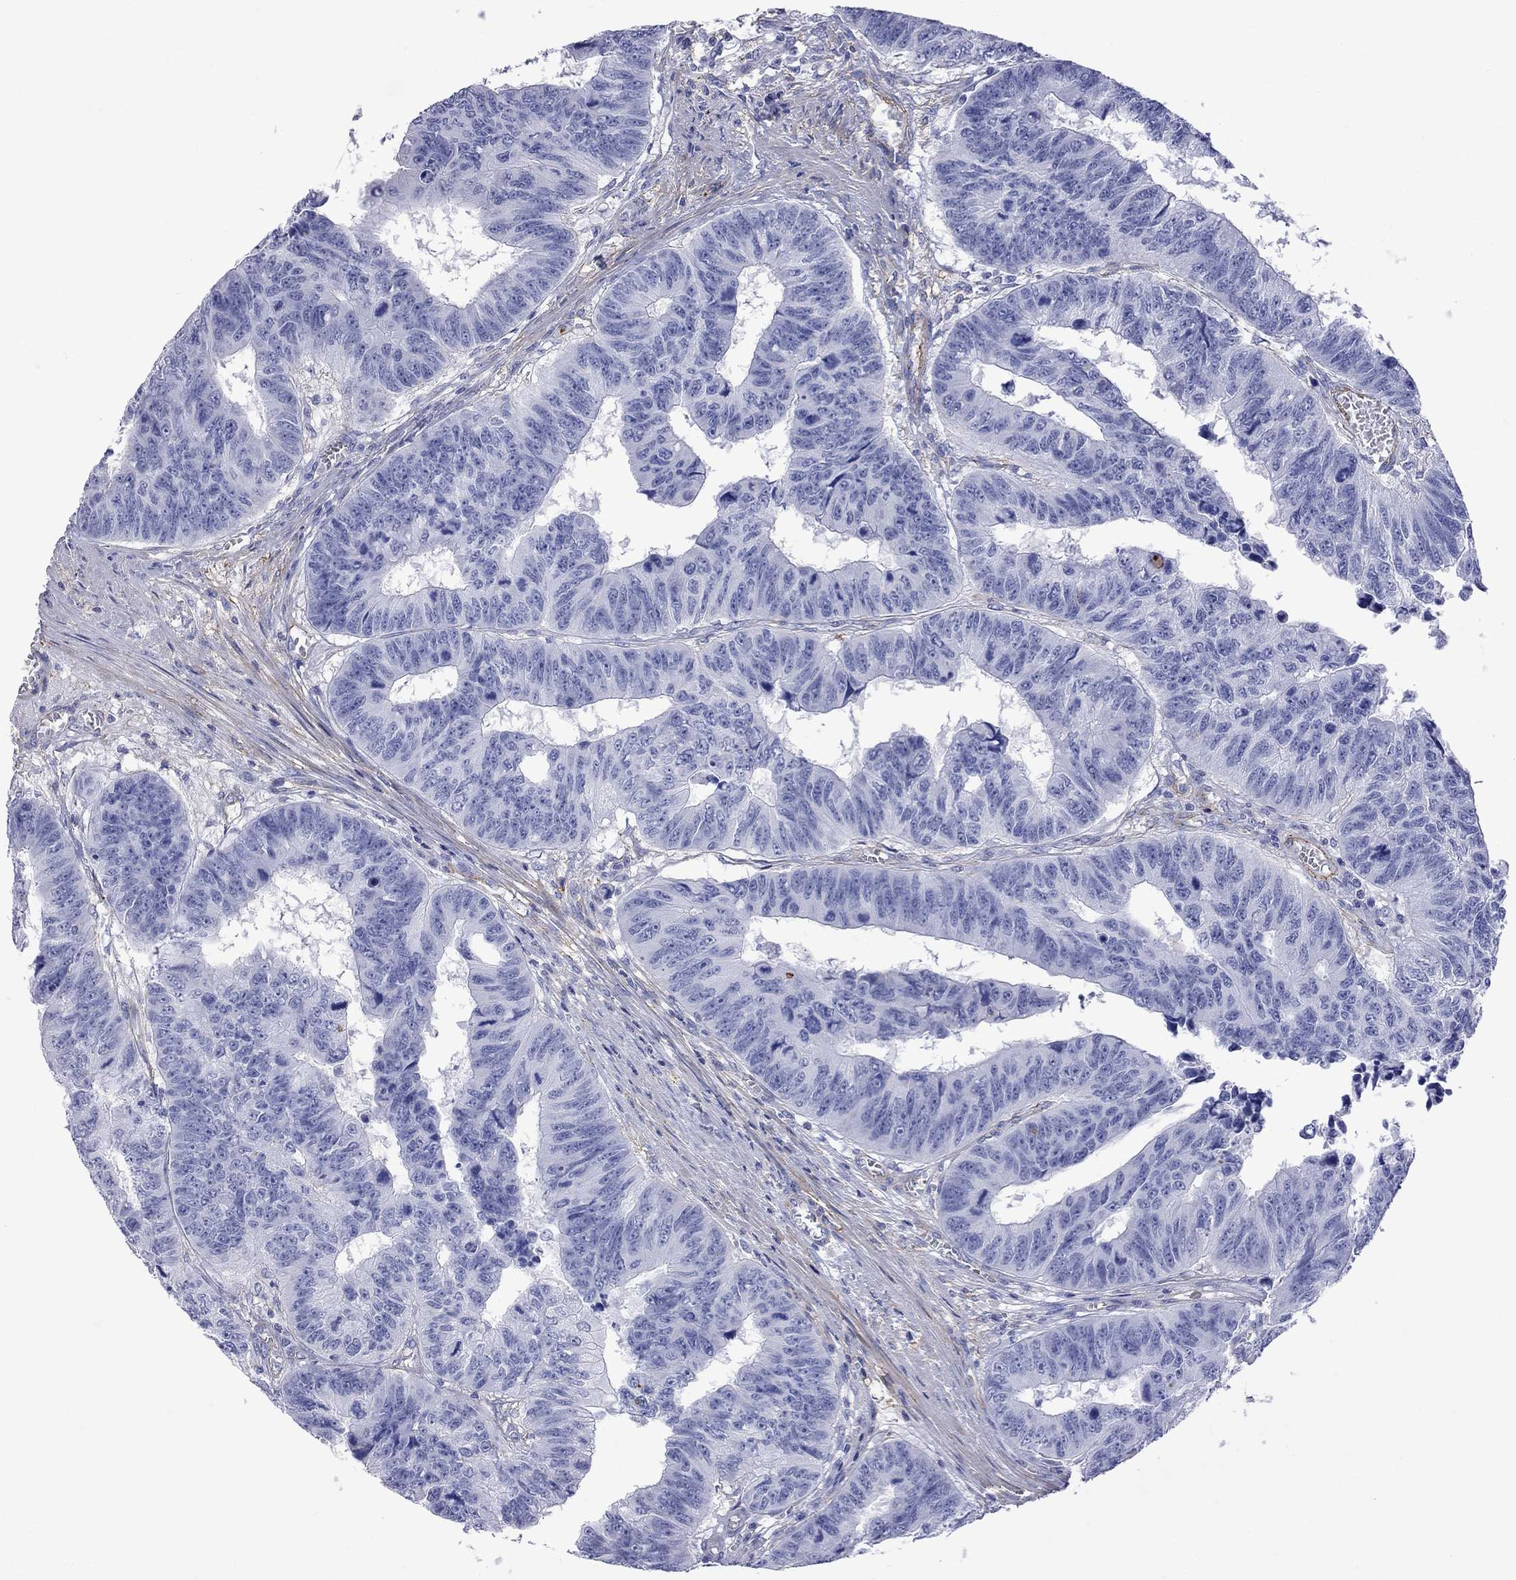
{"staining": {"intensity": "negative", "quantity": "none", "location": "none"}, "tissue": "colorectal cancer", "cell_type": "Tumor cells", "image_type": "cancer", "snomed": [{"axis": "morphology", "description": "Adenocarcinoma, NOS"}, {"axis": "topography", "description": "Rectum"}], "caption": "High power microscopy histopathology image of an immunohistochemistry (IHC) photomicrograph of adenocarcinoma (colorectal), revealing no significant expression in tumor cells.", "gene": "S100A3", "patient": {"sex": "female", "age": 85}}